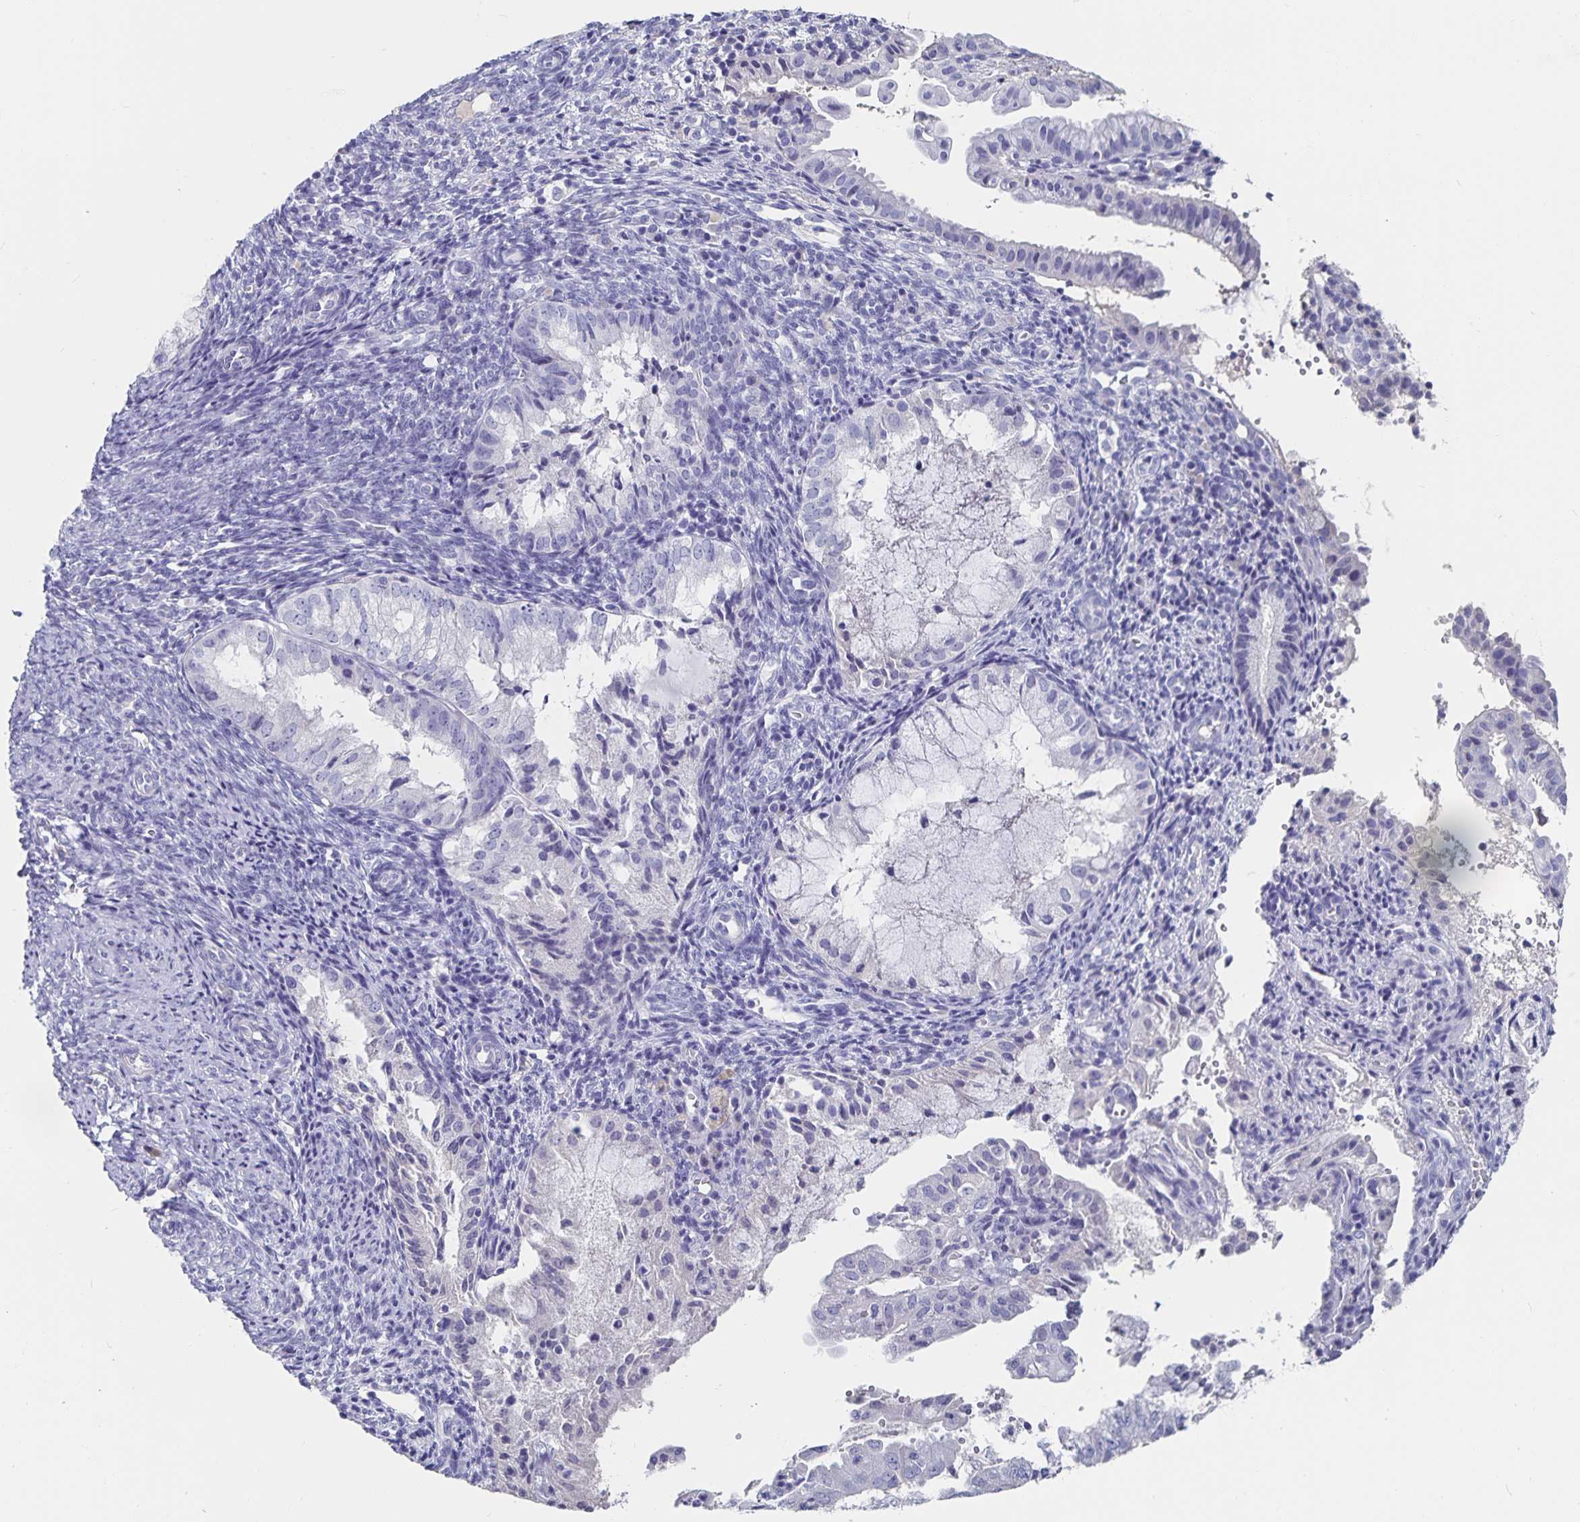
{"staining": {"intensity": "negative", "quantity": "none", "location": "none"}, "tissue": "endometrial cancer", "cell_type": "Tumor cells", "image_type": "cancer", "snomed": [{"axis": "morphology", "description": "Adenocarcinoma, NOS"}, {"axis": "topography", "description": "Endometrium"}], "caption": "Endometrial adenocarcinoma was stained to show a protein in brown. There is no significant positivity in tumor cells.", "gene": "CFAP69", "patient": {"sex": "female", "age": 55}}